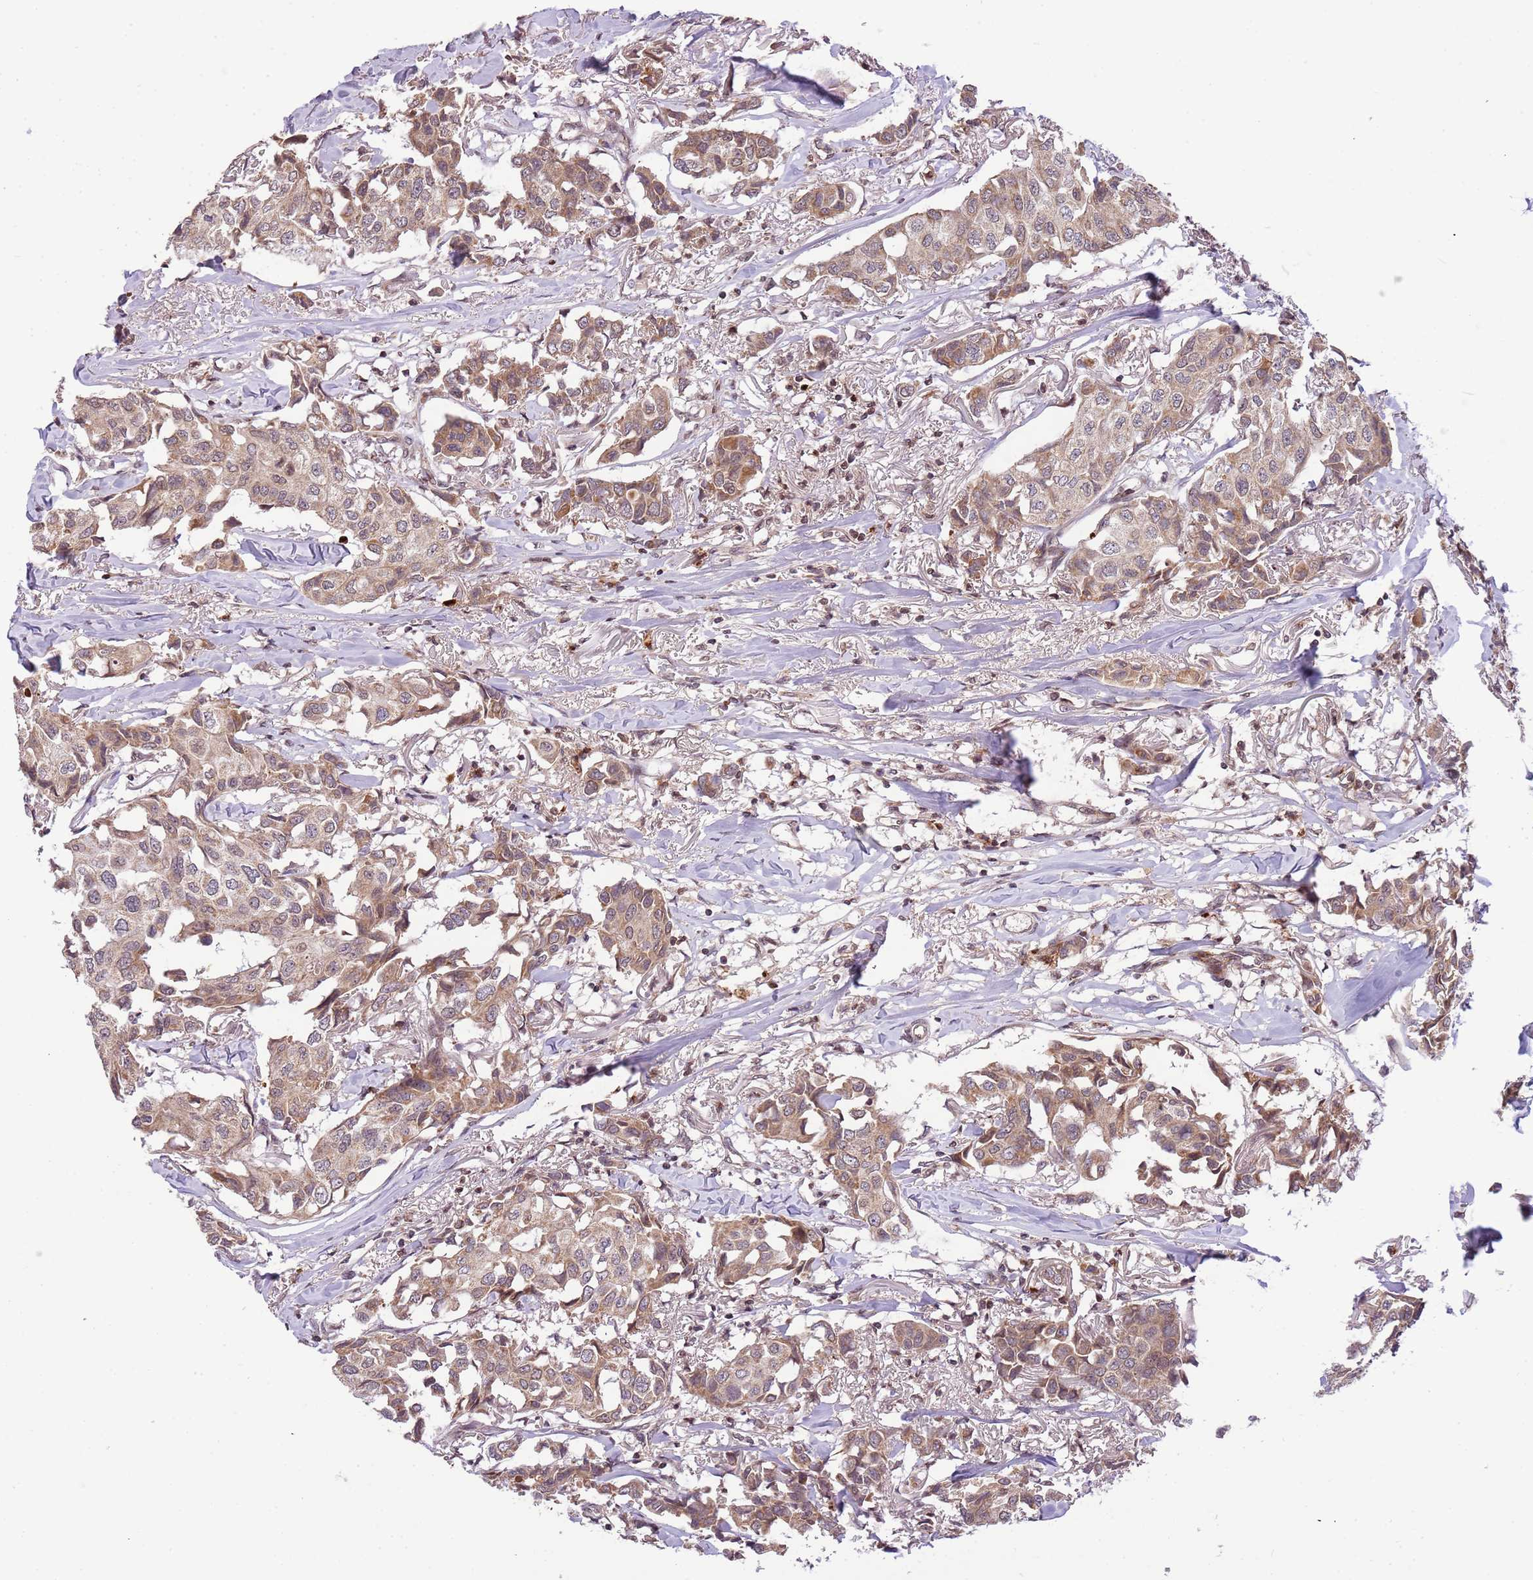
{"staining": {"intensity": "weak", "quantity": "25%-75%", "location": "cytoplasmic/membranous"}, "tissue": "breast cancer", "cell_type": "Tumor cells", "image_type": "cancer", "snomed": [{"axis": "morphology", "description": "Duct carcinoma"}, {"axis": "topography", "description": "Breast"}], "caption": "The micrograph reveals staining of breast cancer, revealing weak cytoplasmic/membranous protein staining (brown color) within tumor cells.", "gene": "SAMSN1", "patient": {"sex": "female", "age": 80}}